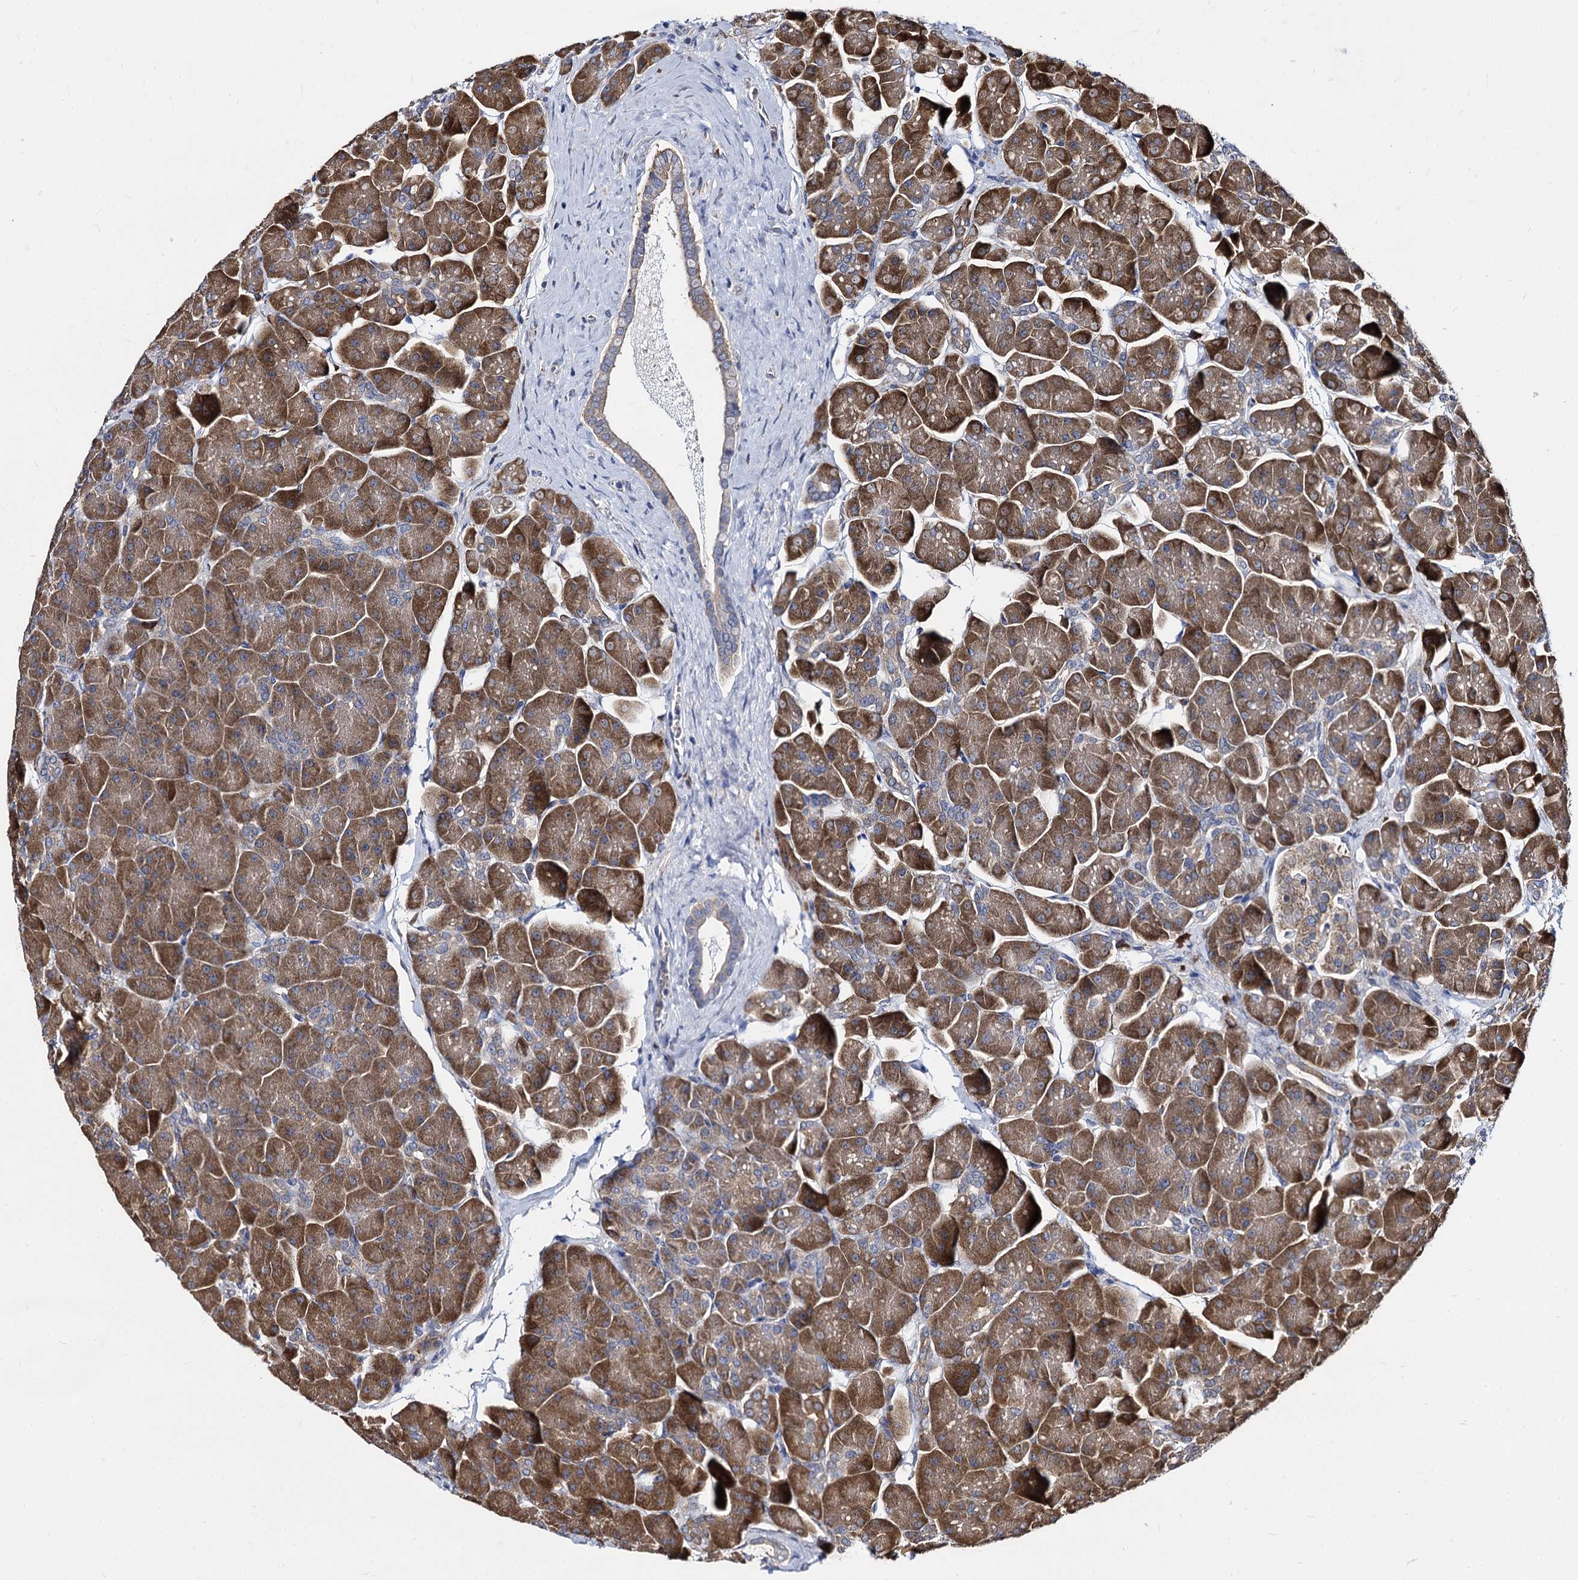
{"staining": {"intensity": "moderate", "quantity": ">75%", "location": "cytoplasmic/membranous"}, "tissue": "pancreas", "cell_type": "Exocrine glandular cells", "image_type": "normal", "snomed": [{"axis": "morphology", "description": "Normal tissue, NOS"}, {"axis": "topography", "description": "Pancreas"}], "caption": "Protein expression analysis of benign human pancreas reveals moderate cytoplasmic/membranous positivity in approximately >75% of exocrine glandular cells.", "gene": "NME1", "patient": {"sex": "male", "age": 66}}